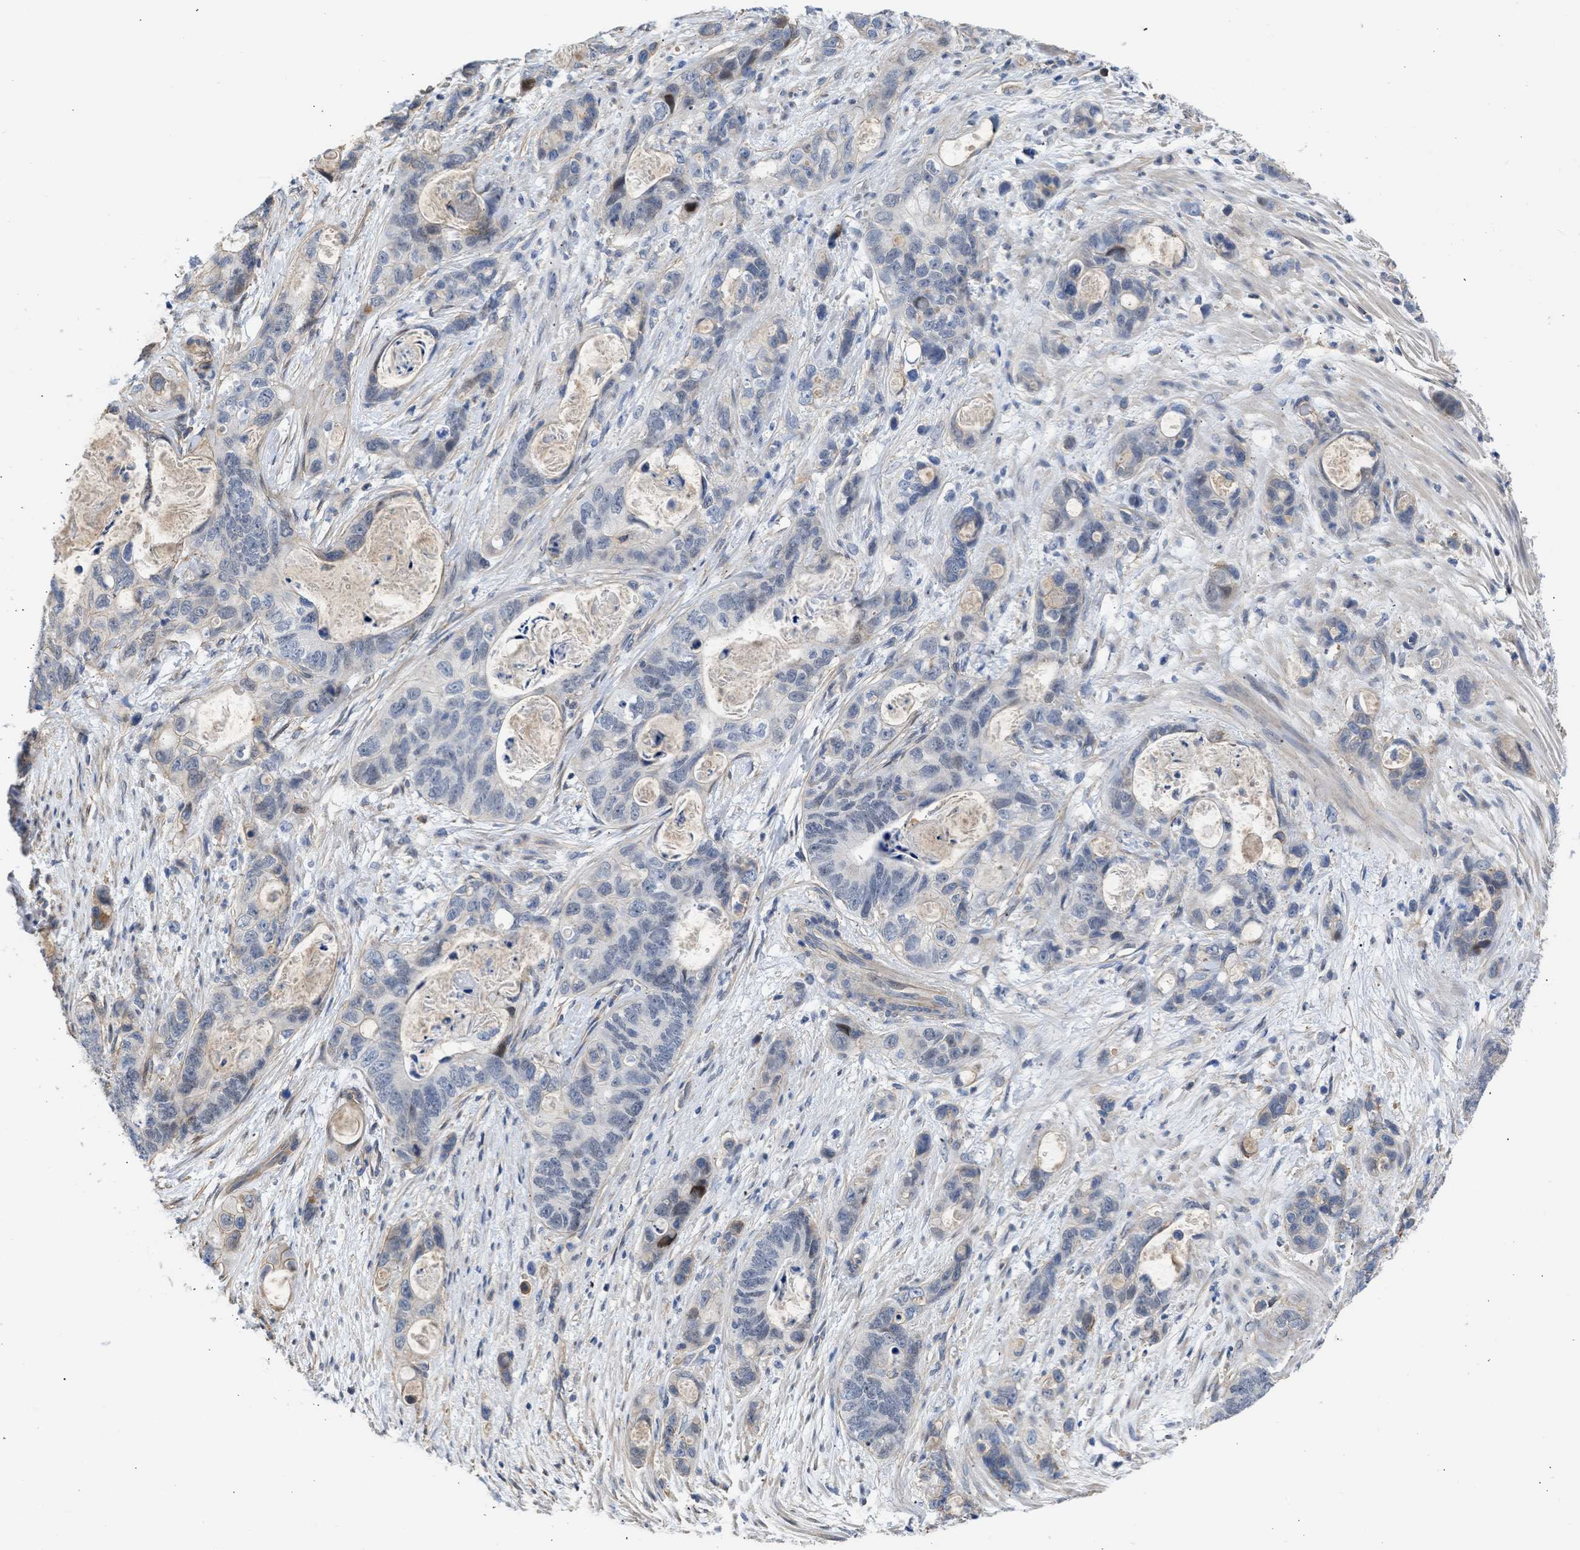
{"staining": {"intensity": "strong", "quantity": "<25%", "location": "nuclear"}, "tissue": "stomach cancer", "cell_type": "Tumor cells", "image_type": "cancer", "snomed": [{"axis": "morphology", "description": "Normal tissue, NOS"}, {"axis": "morphology", "description": "Adenocarcinoma, NOS"}, {"axis": "topography", "description": "Stomach"}], "caption": "A histopathology image of human stomach cancer (adenocarcinoma) stained for a protein demonstrates strong nuclear brown staining in tumor cells.", "gene": "MAS1L", "patient": {"sex": "female", "age": 89}}